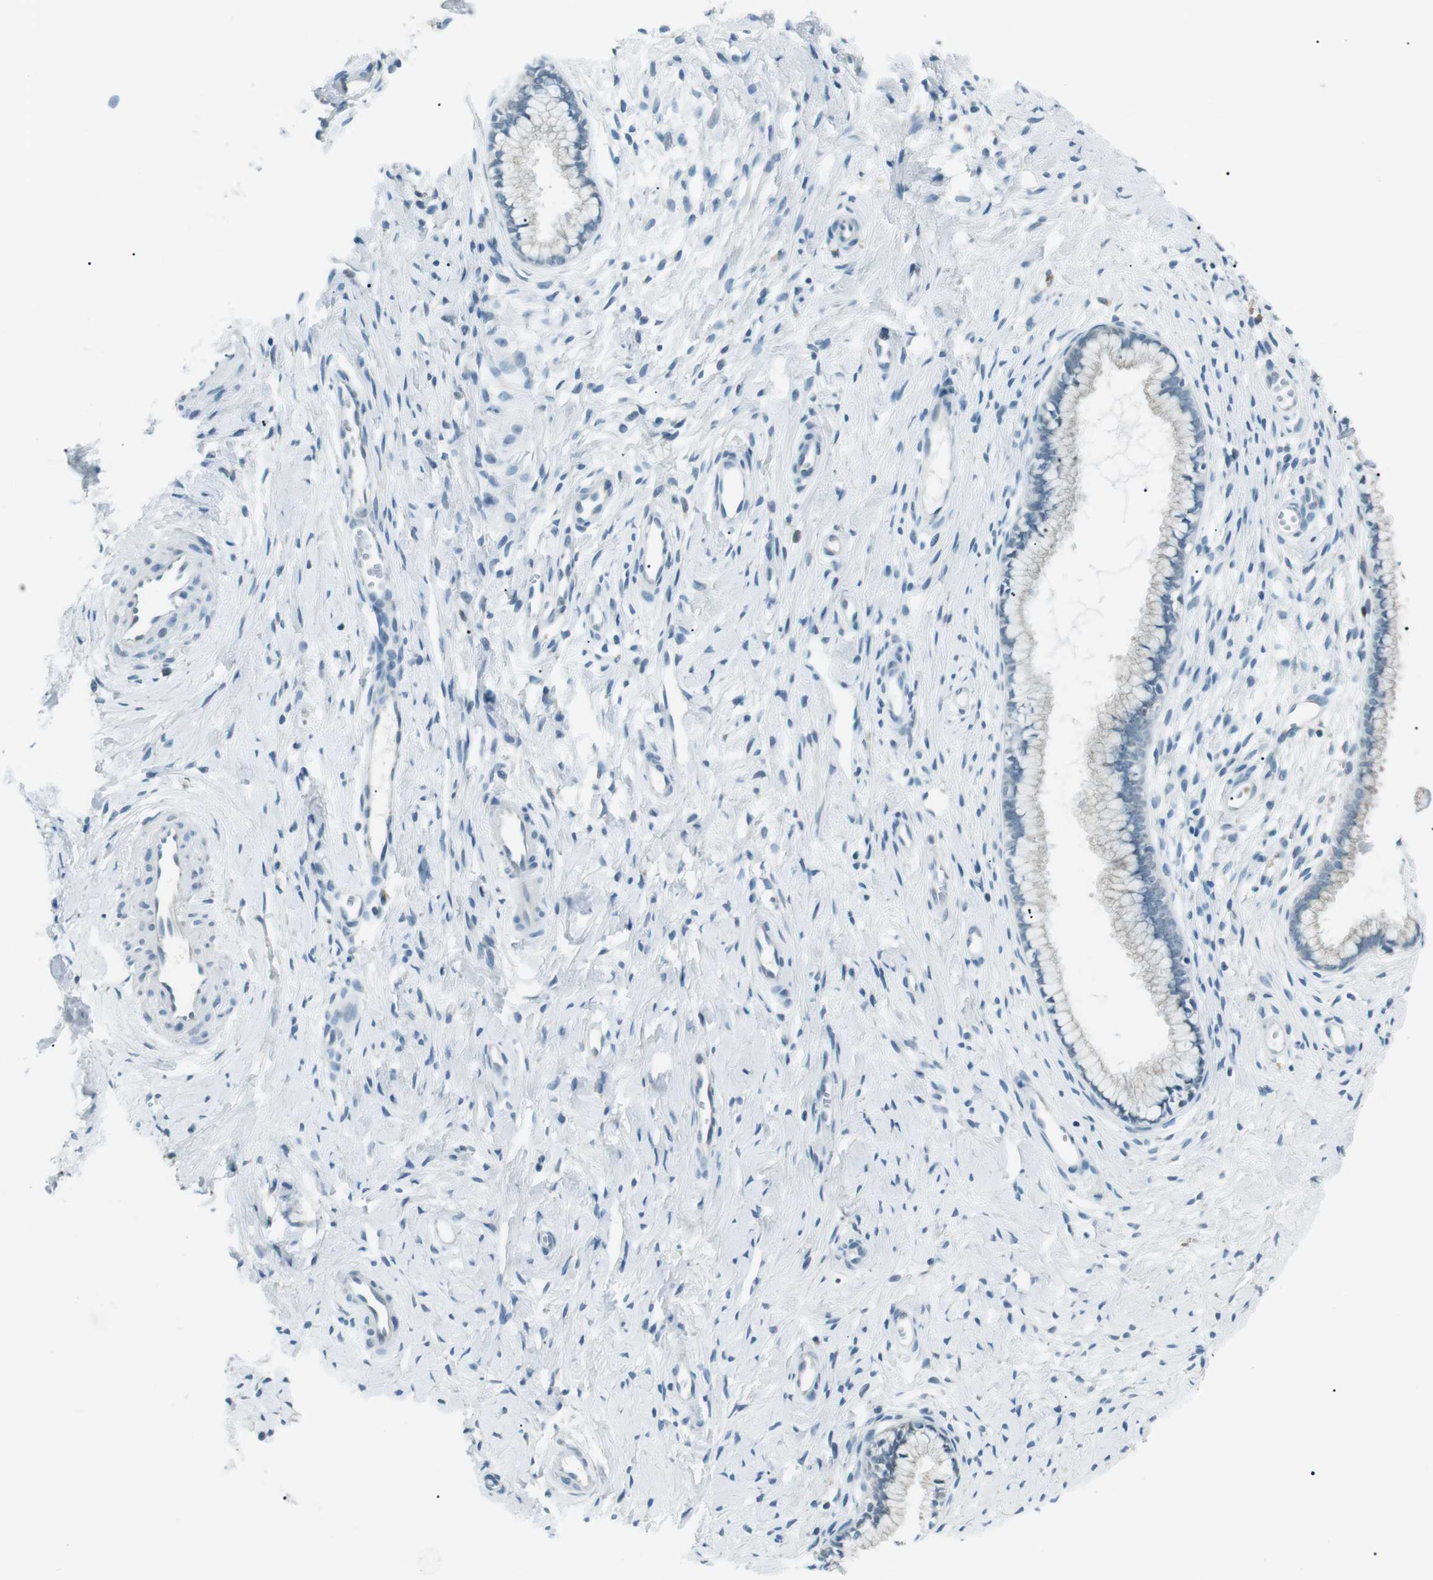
{"staining": {"intensity": "negative", "quantity": "none", "location": "none"}, "tissue": "cervix", "cell_type": "Glandular cells", "image_type": "normal", "snomed": [{"axis": "morphology", "description": "Normal tissue, NOS"}, {"axis": "topography", "description": "Cervix"}], "caption": "Glandular cells are negative for brown protein staining in unremarkable cervix.", "gene": "ENSG00000289724", "patient": {"sex": "female", "age": 65}}